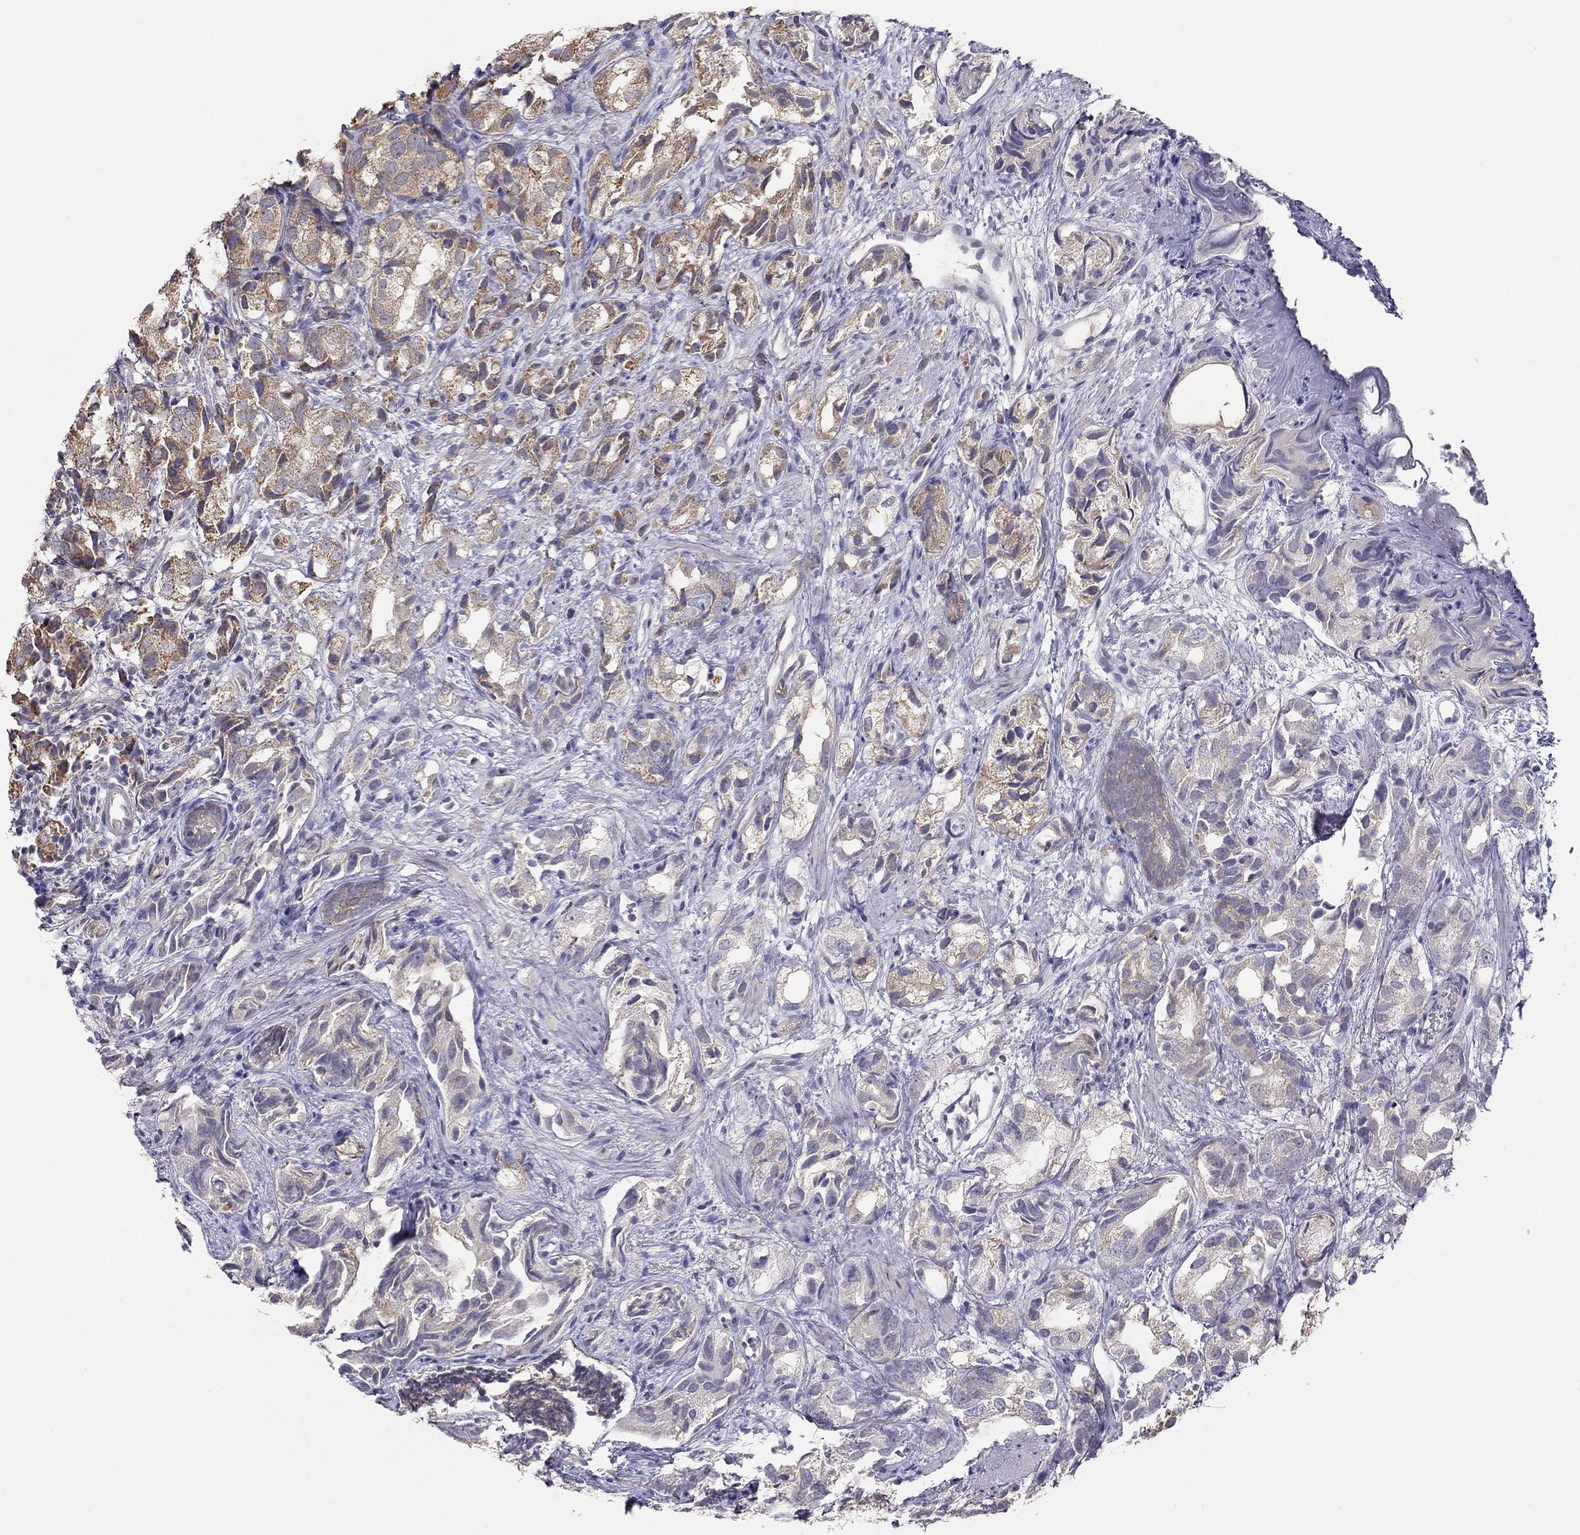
{"staining": {"intensity": "moderate", "quantity": "25%-75%", "location": "cytoplasmic/membranous"}, "tissue": "prostate cancer", "cell_type": "Tumor cells", "image_type": "cancer", "snomed": [{"axis": "morphology", "description": "Adenocarcinoma, High grade"}, {"axis": "topography", "description": "Prostate"}], "caption": "High-magnification brightfield microscopy of prostate cancer (adenocarcinoma (high-grade)) stained with DAB (3,3'-diaminobenzidine) (brown) and counterstained with hematoxylin (blue). tumor cells exhibit moderate cytoplasmic/membranous staining is appreciated in about25%-75% of cells.", "gene": "LRIT3", "patient": {"sex": "male", "age": 82}}